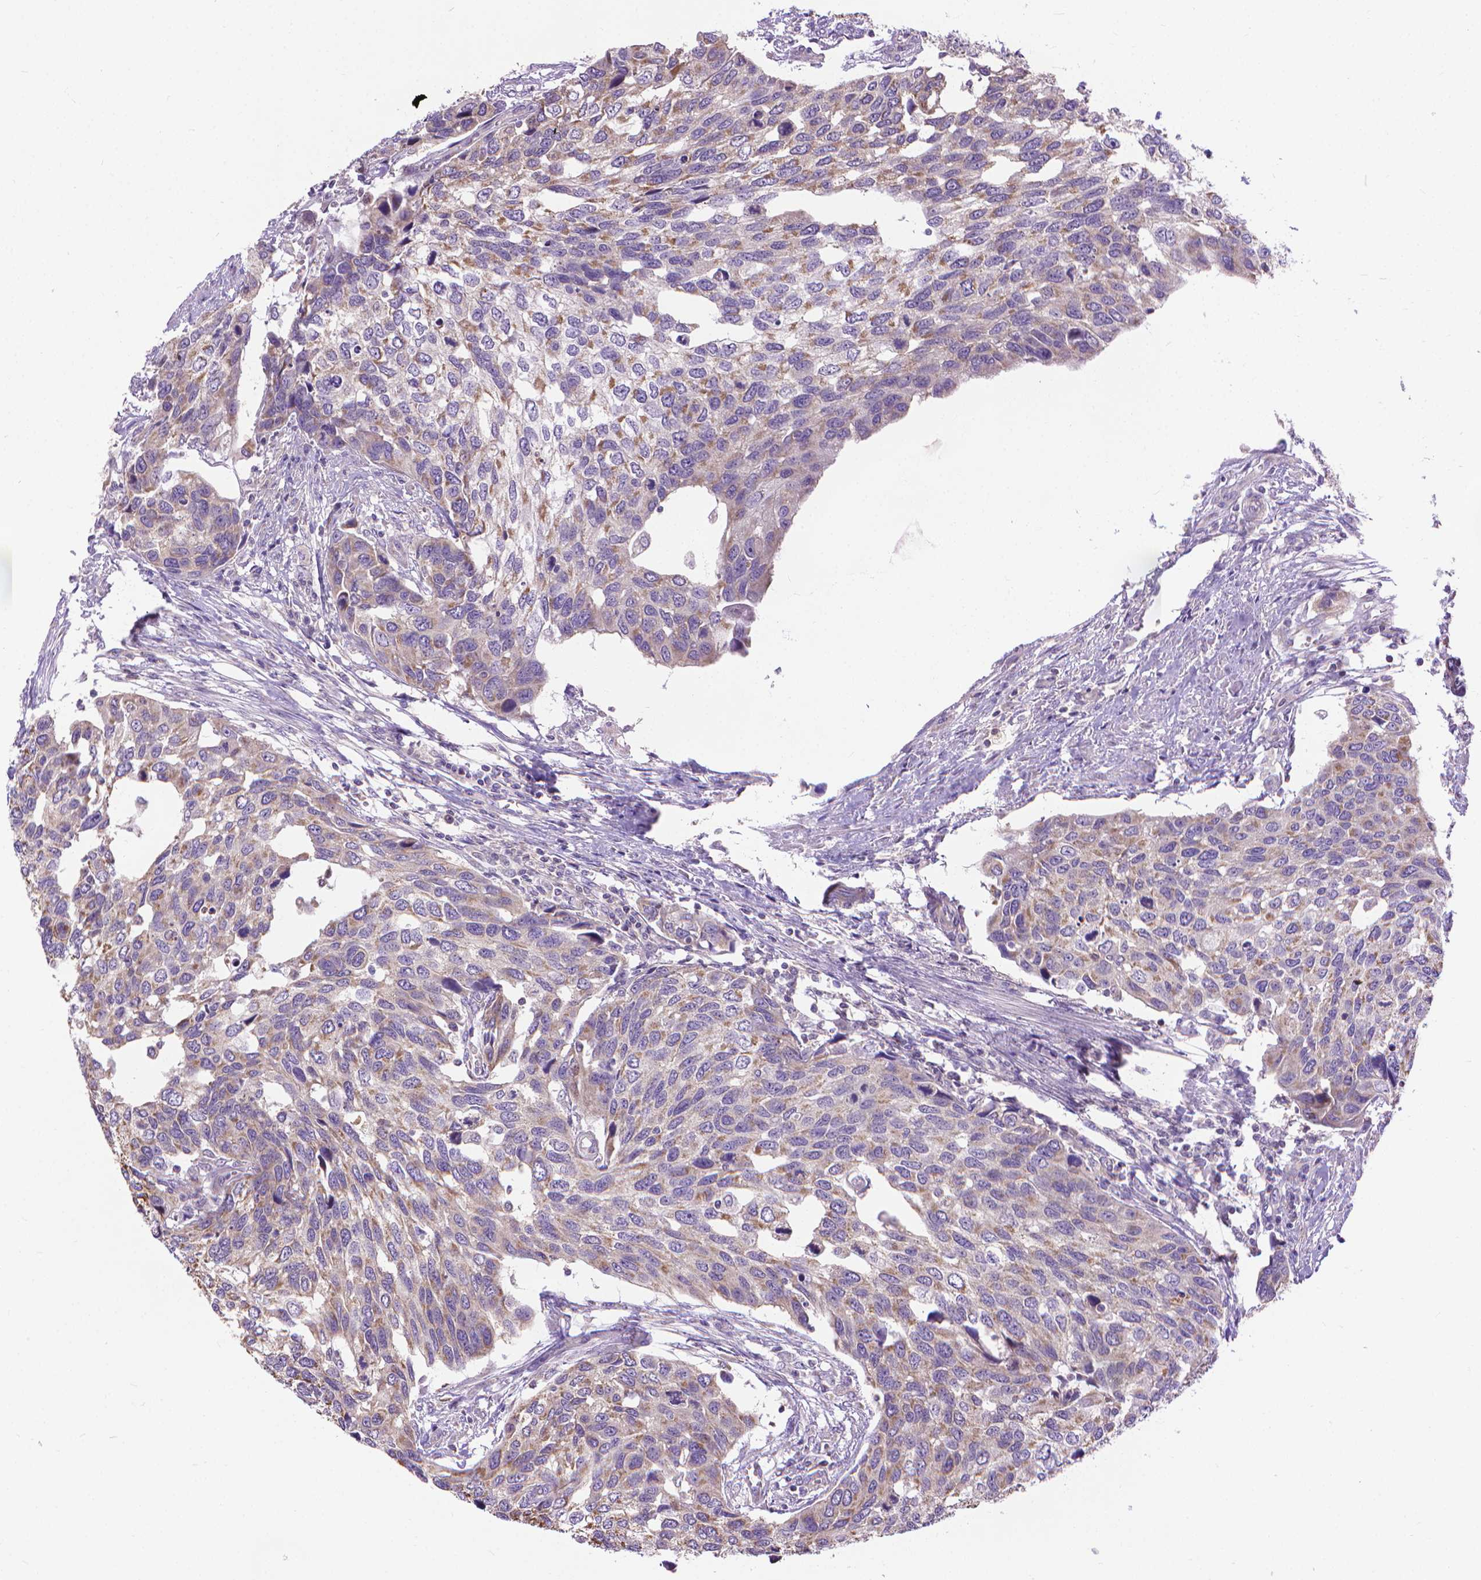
{"staining": {"intensity": "moderate", "quantity": "25%-75%", "location": "cytoplasmic/membranous"}, "tissue": "urothelial cancer", "cell_type": "Tumor cells", "image_type": "cancer", "snomed": [{"axis": "morphology", "description": "Urothelial carcinoma, High grade"}, {"axis": "topography", "description": "Urinary bladder"}], "caption": "Urothelial cancer tissue exhibits moderate cytoplasmic/membranous positivity in about 25%-75% of tumor cells Using DAB (brown) and hematoxylin (blue) stains, captured at high magnification using brightfield microscopy.", "gene": "SYN1", "patient": {"sex": "male", "age": 60}}